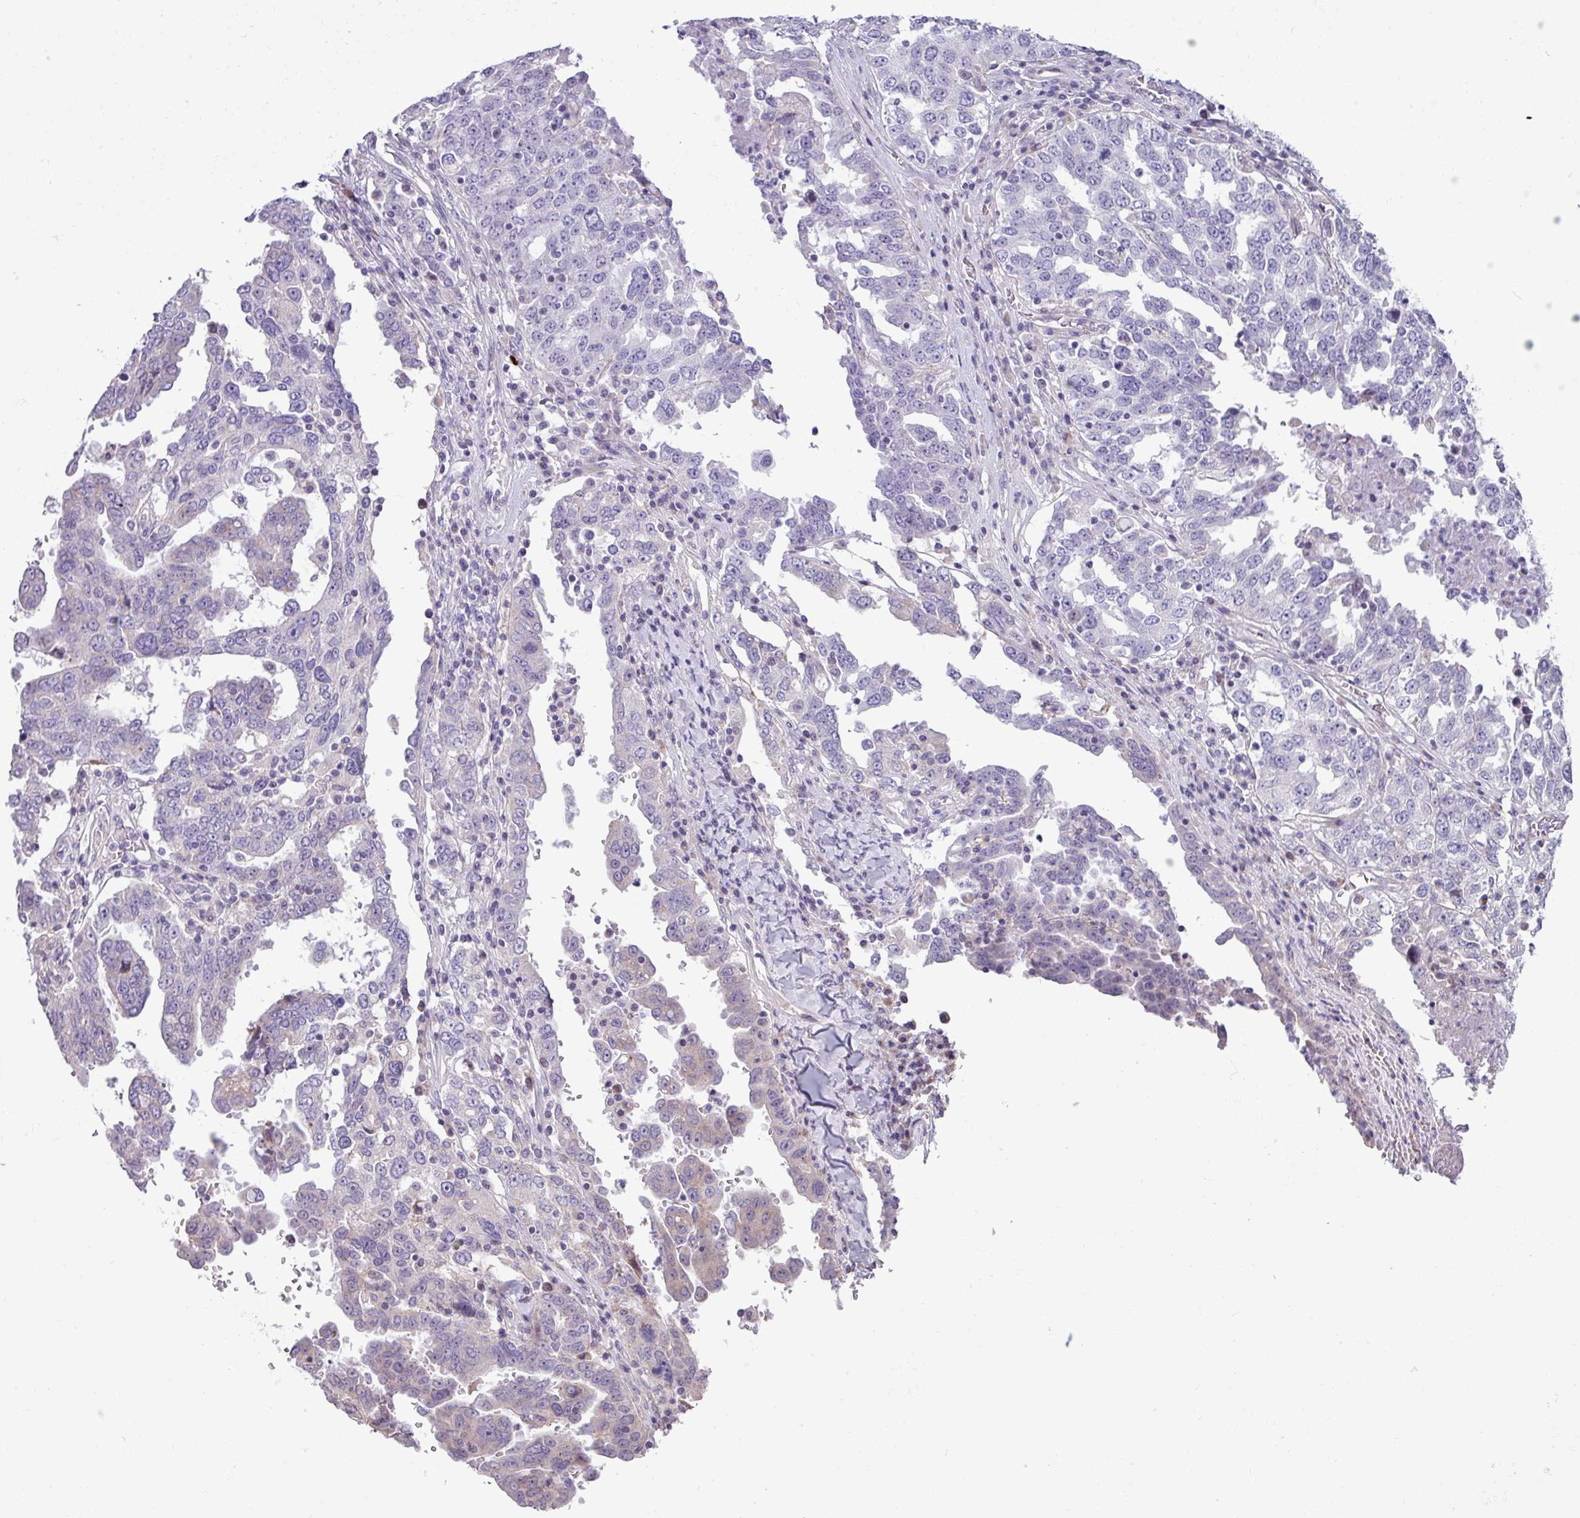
{"staining": {"intensity": "negative", "quantity": "none", "location": "none"}, "tissue": "ovarian cancer", "cell_type": "Tumor cells", "image_type": "cancer", "snomed": [{"axis": "morphology", "description": "Carcinoma, endometroid"}, {"axis": "topography", "description": "Ovary"}], "caption": "Immunohistochemistry of human endometroid carcinoma (ovarian) demonstrates no expression in tumor cells. Brightfield microscopy of immunohistochemistry stained with DAB (3,3'-diaminobenzidine) (brown) and hematoxylin (blue), captured at high magnification.", "gene": "IRGC", "patient": {"sex": "female", "age": 62}}